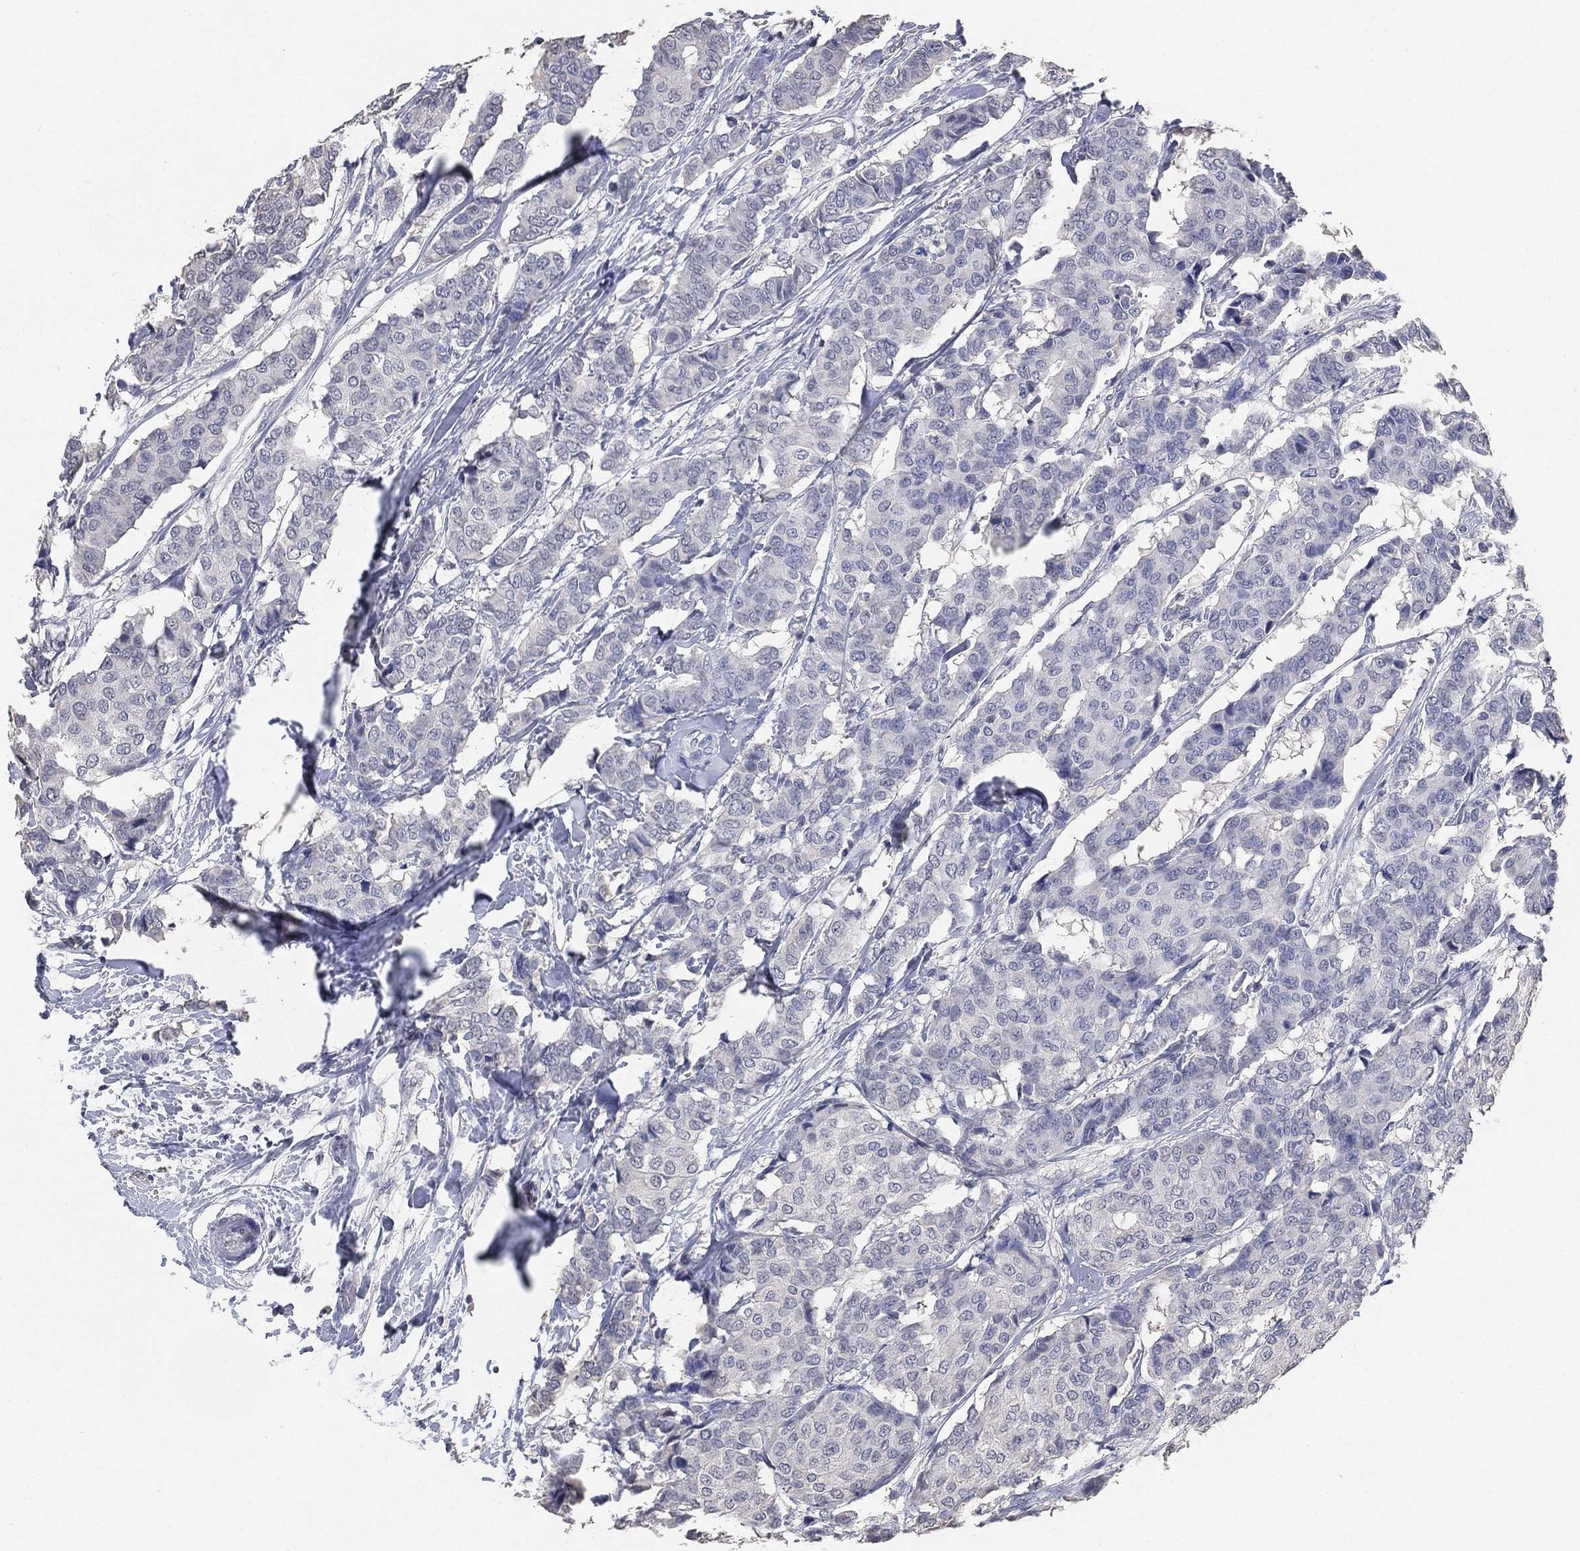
{"staining": {"intensity": "negative", "quantity": "none", "location": "none"}, "tissue": "breast cancer", "cell_type": "Tumor cells", "image_type": "cancer", "snomed": [{"axis": "morphology", "description": "Duct carcinoma"}, {"axis": "topography", "description": "Breast"}], "caption": "This is an immunohistochemistry histopathology image of breast cancer. There is no expression in tumor cells.", "gene": "IYD", "patient": {"sex": "female", "age": 75}}